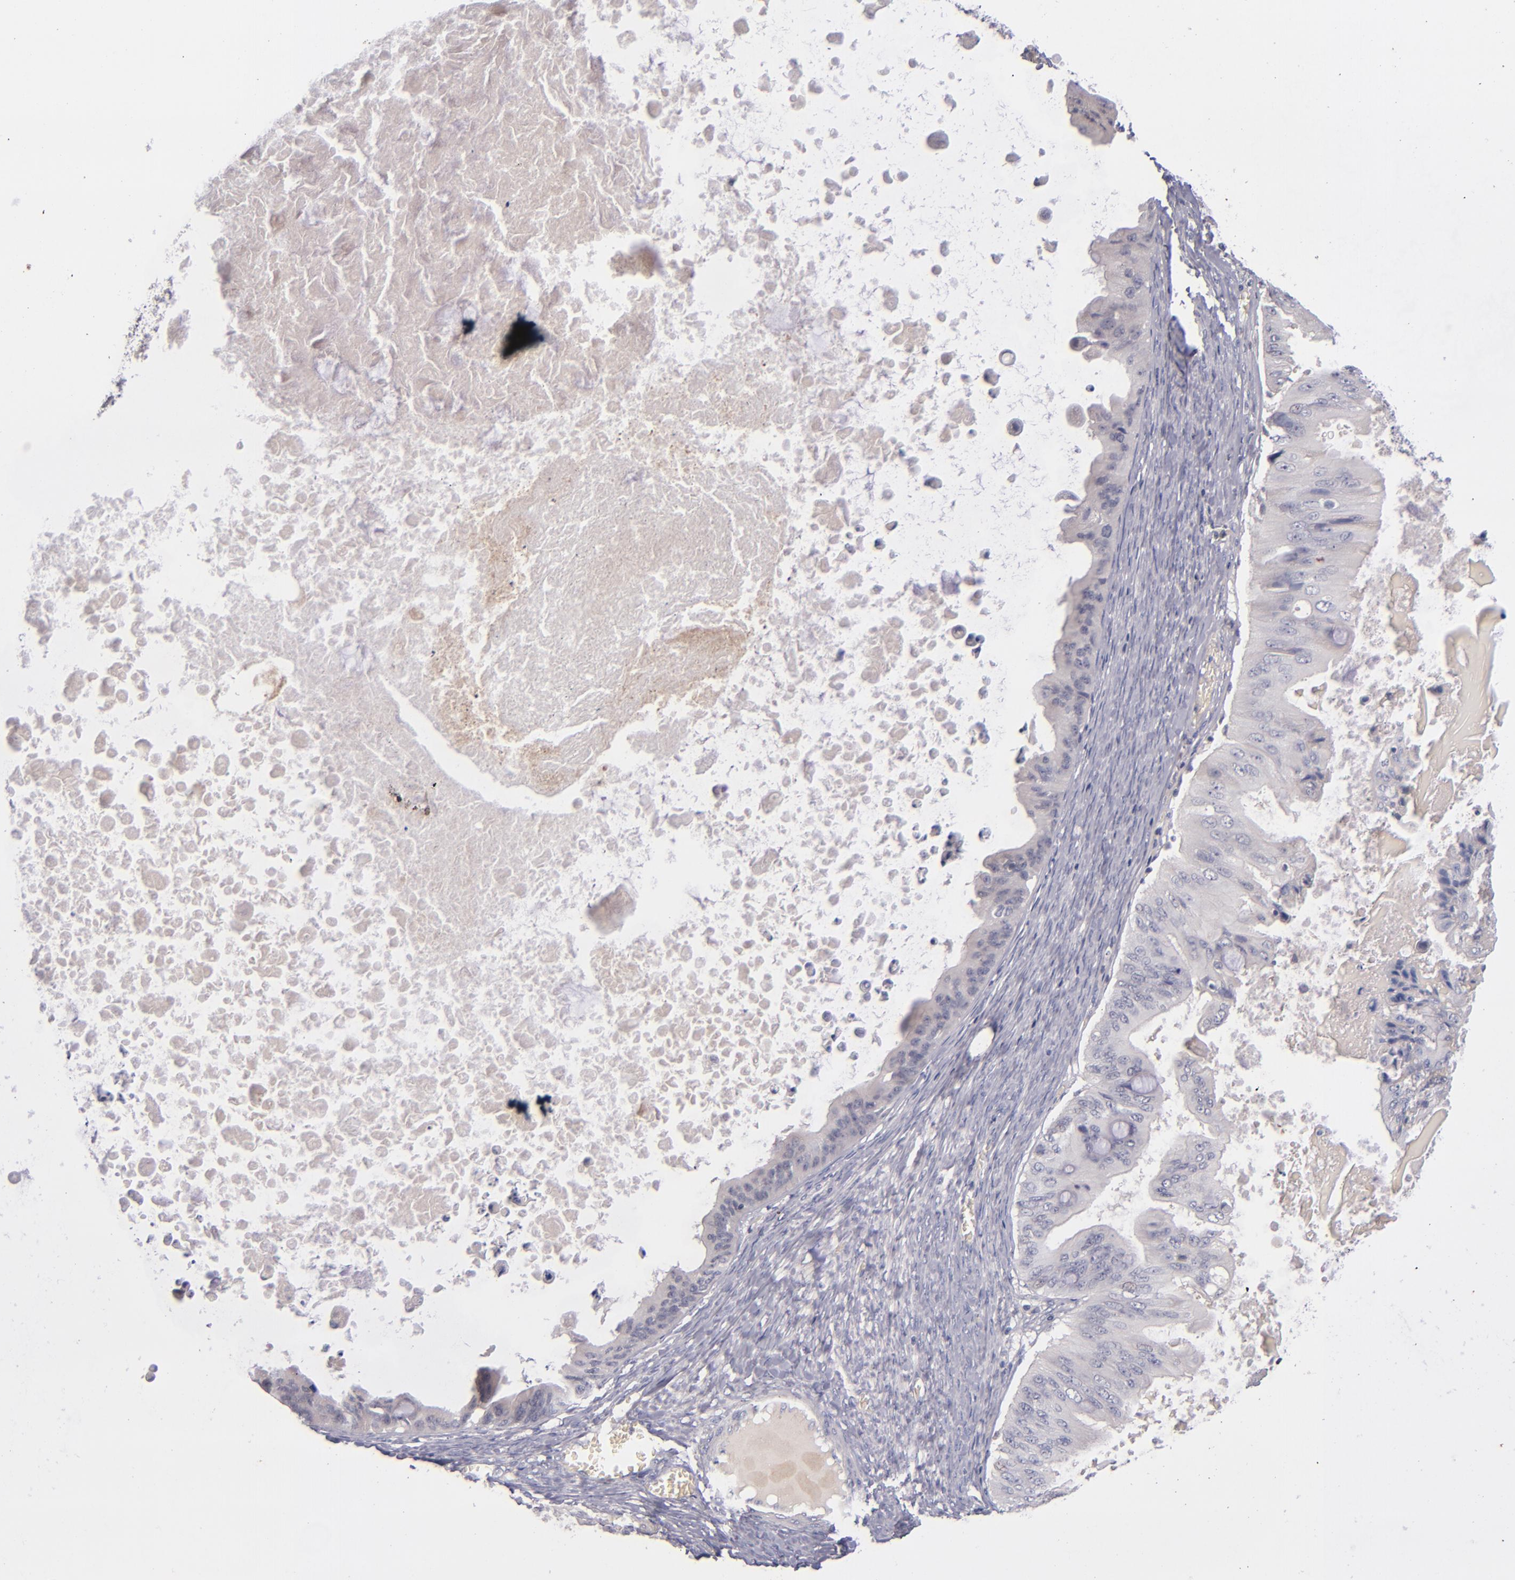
{"staining": {"intensity": "negative", "quantity": "none", "location": "none"}, "tissue": "ovarian cancer", "cell_type": "Tumor cells", "image_type": "cancer", "snomed": [{"axis": "morphology", "description": "Cystadenocarcinoma, mucinous, NOS"}, {"axis": "topography", "description": "Ovary"}], "caption": "IHC of ovarian cancer shows no positivity in tumor cells.", "gene": "TSC2", "patient": {"sex": "female", "age": 37}}